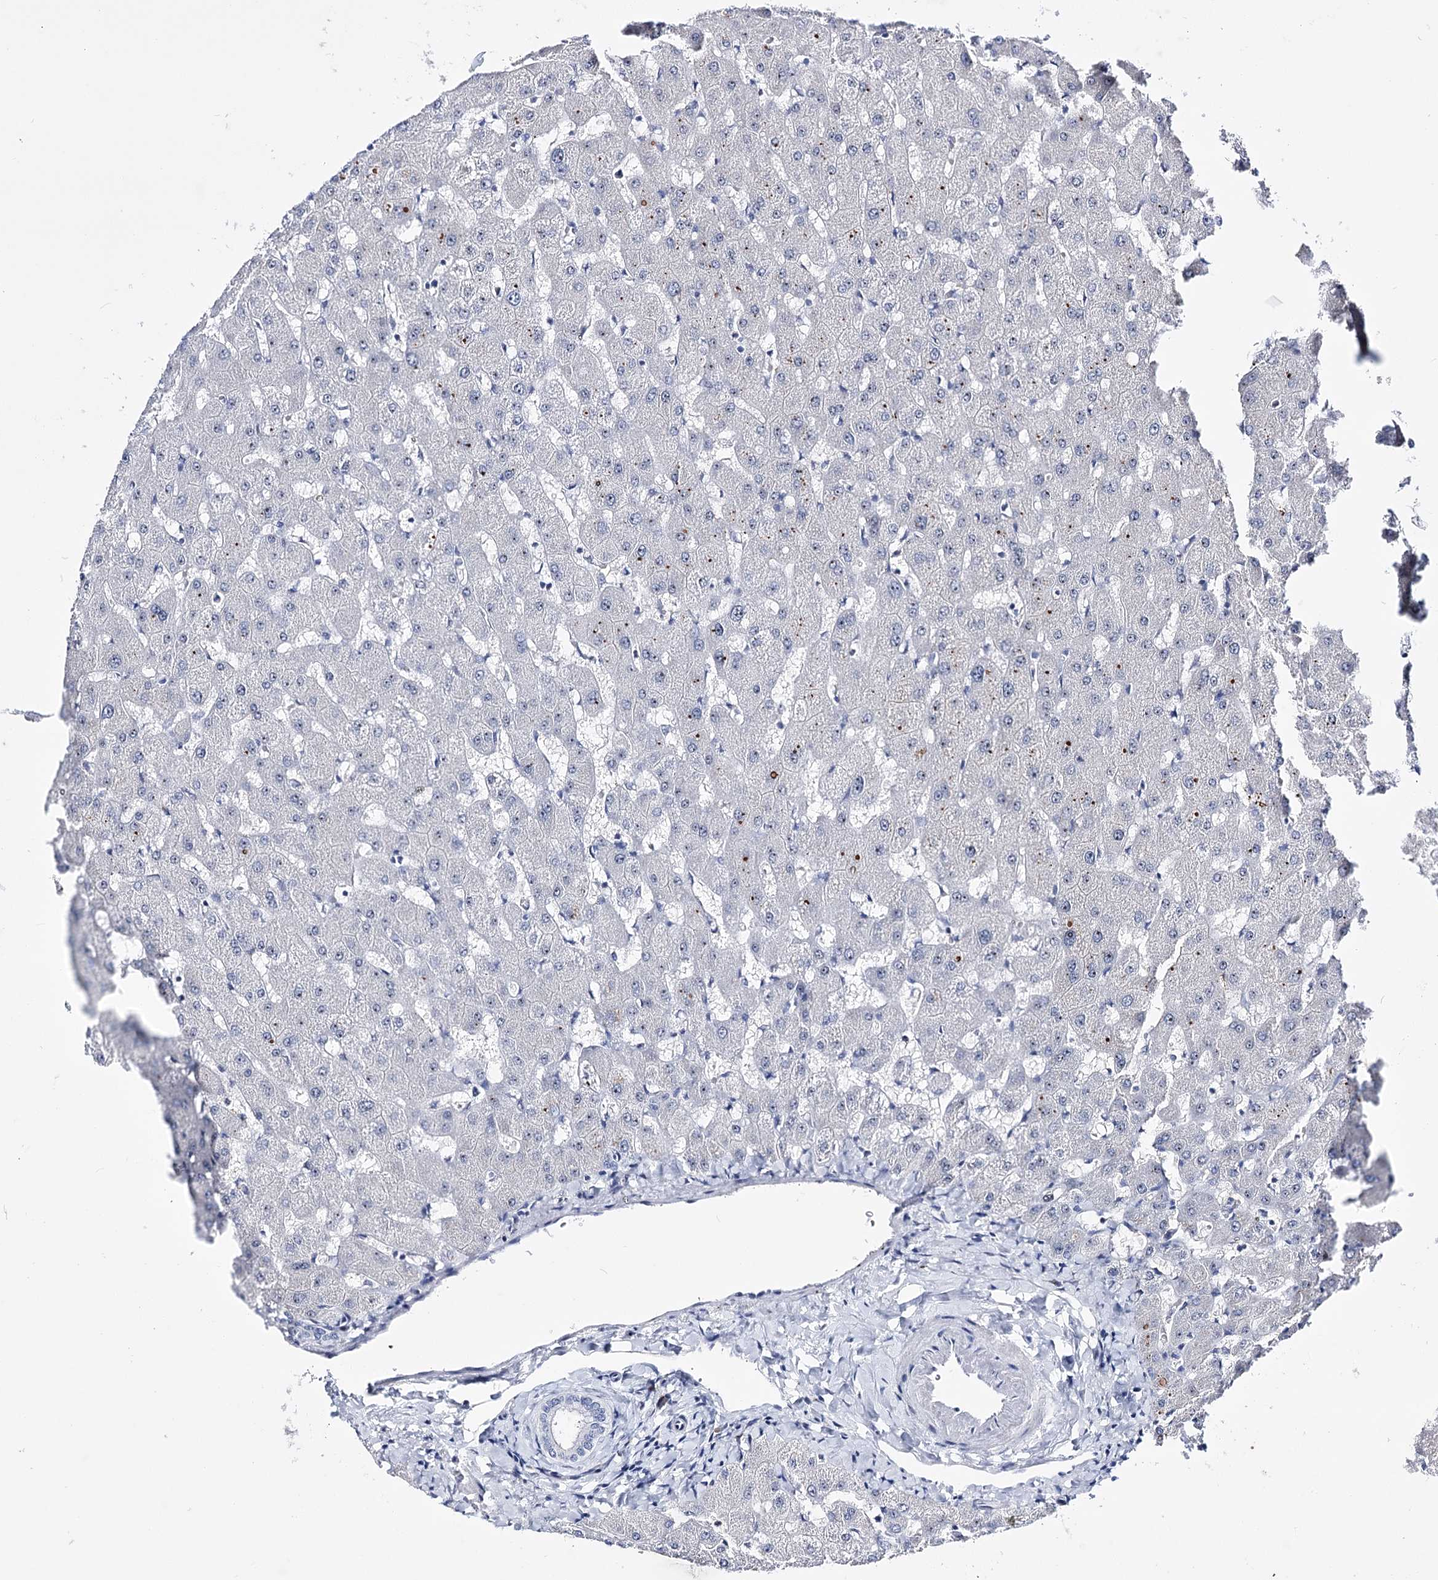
{"staining": {"intensity": "negative", "quantity": "none", "location": "none"}, "tissue": "liver", "cell_type": "Cholangiocytes", "image_type": "normal", "snomed": [{"axis": "morphology", "description": "Normal tissue, NOS"}, {"axis": "topography", "description": "Liver"}], "caption": "The histopathology image demonstrates no staining of cholangiocytes in normal liver. (Brightfield microscopy of DAB (3,3'-diaminobenzidine) IHC at high magnification).", "gene": "PCGF5", "patient": {"sex": "female", "age": 63}}